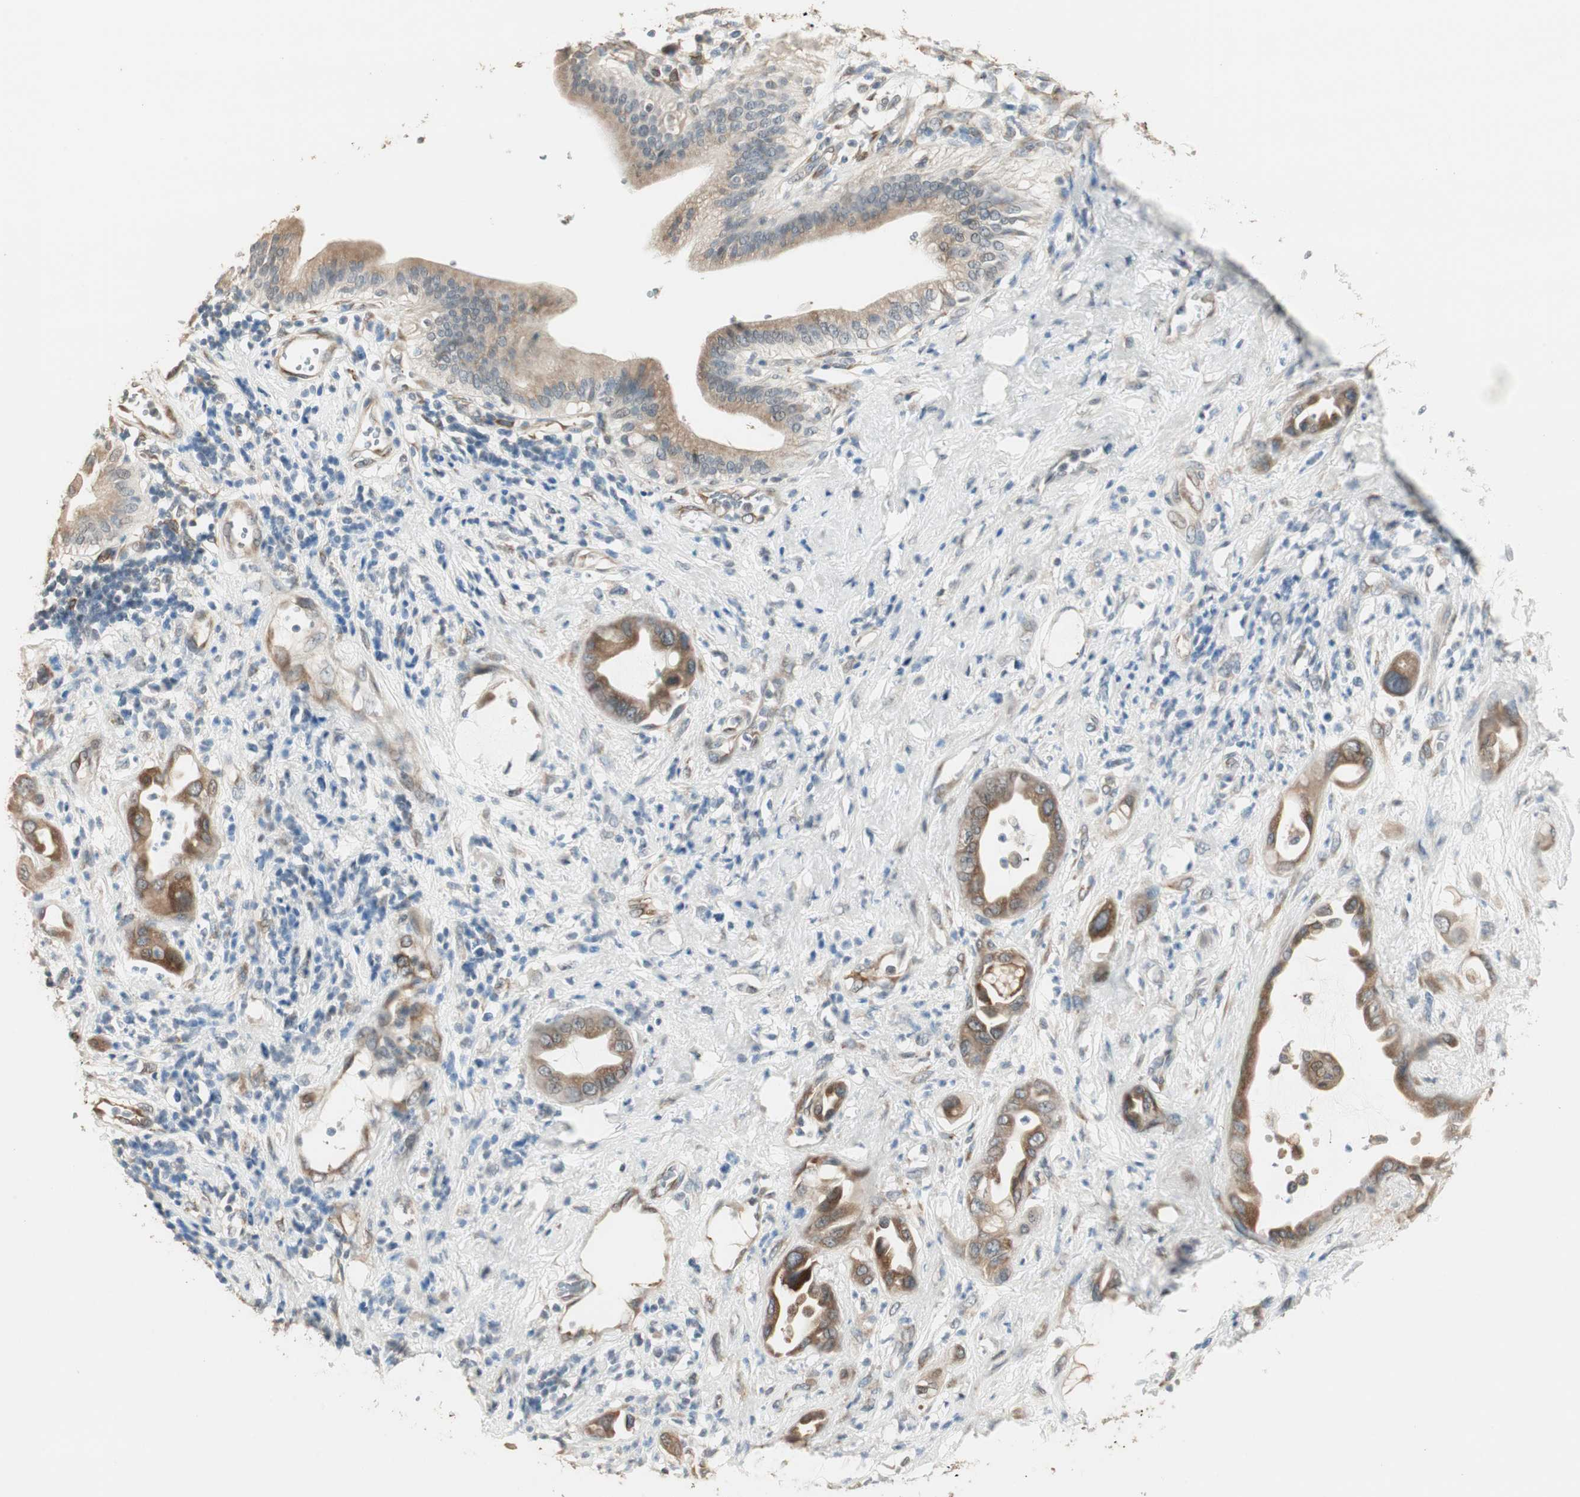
{"staining": {"intensity": "moderate", "quantity": ">75%", "location": "cytoplasmic/membranous"}, "tissue": "pancreatic cancer", "cell_type": "Tumor cells", "image_type": "cancer", "snomed": [{"axis": "morphology", "description": "Adenocarcinoma, NOS"}, {"axis": "morphology", "description": "Adenocarcinoma, metastatic, NOS"}, {"axis": "topography", "description": "Lymph node"}, {"axis": "topography", "description": "Pancreas"}, {"axis": "topography", "description": "Duodenum"}], "caption": "Immunohistochemical staining of human pancreatic cancer displays medium levels of moderate cytoplasmic/membranous expression in about >75% of tumor cells.", "gene": "TASOR", "patient": {"sex": "female", "age": 64}}